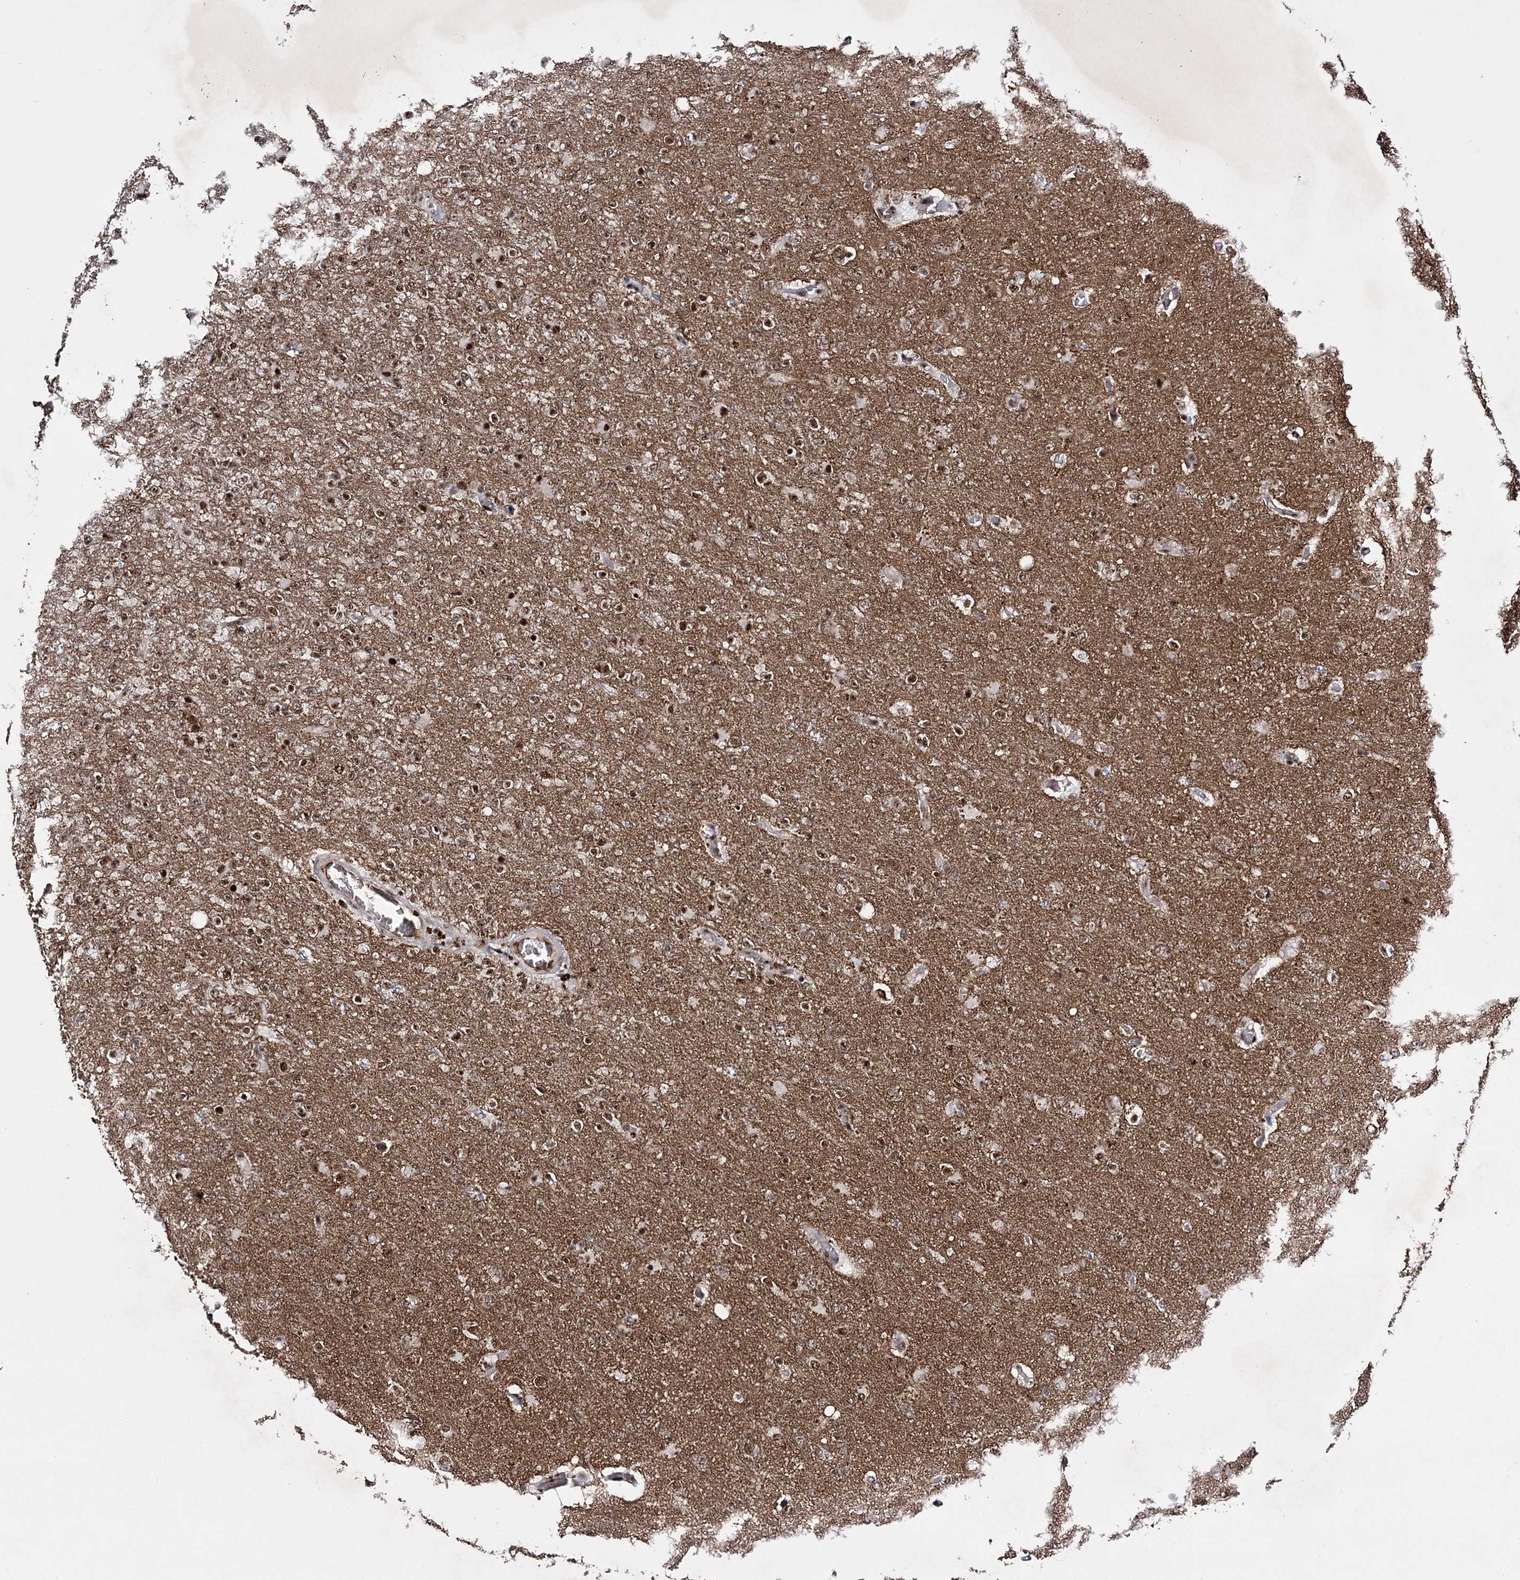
{"staining": {"intensity": "moderate", "quantity": ">75%", "location": "nuclear"}, "tissue": "glioma", "cell_type": "Tumor cells", "image_type": "cancer", "snomed": [{"axis": "morphology", "description": "Glioma, malignant, High grade"}, {"axis": "topography", "description": "Brain"}], "caption": "Immunohistochemical staining of glioma shows medium levels of moderate nuclear expression in about >75% of tumor cells.", "gene": "PRPF40A", "patient": {"sex": "female", "age": 74}}